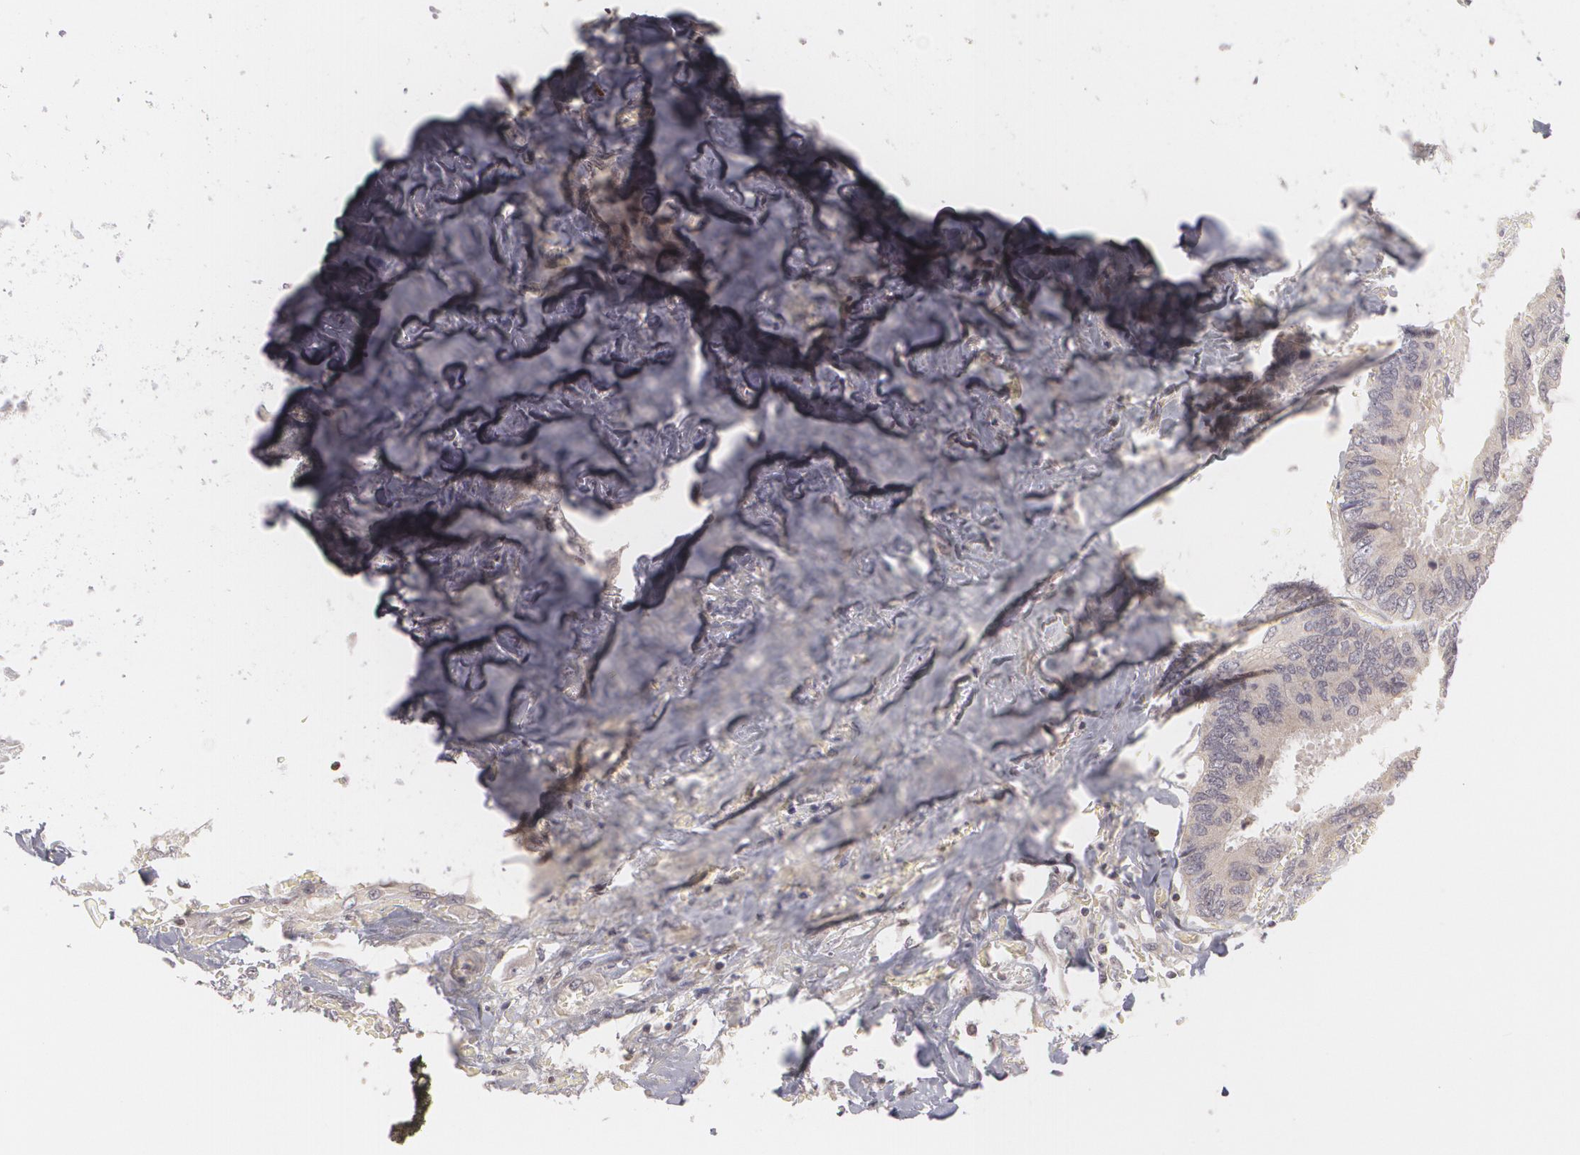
{"staining": {"intensity": "negative", "quantity": "none", "location": "none"}, "tissue": "colorectal cancer", "cell_type": "Tumor cells", "image_type": "cancer", "snomed": [{"axis": "morphology", "description": "Adenocarcinoma, NOS"}, {"axis": "topography", "description": "Rectum"}], "caption": "IHC histopathology image of colorectal cancer (adenocarcinoma) stained for a protein (brown), which displays no positivity in tumor cells. (IHC, brightfield microscopy, high magnification).", "gene": "ZBTB16", "patient": {"sex": "male", "age": 55}}